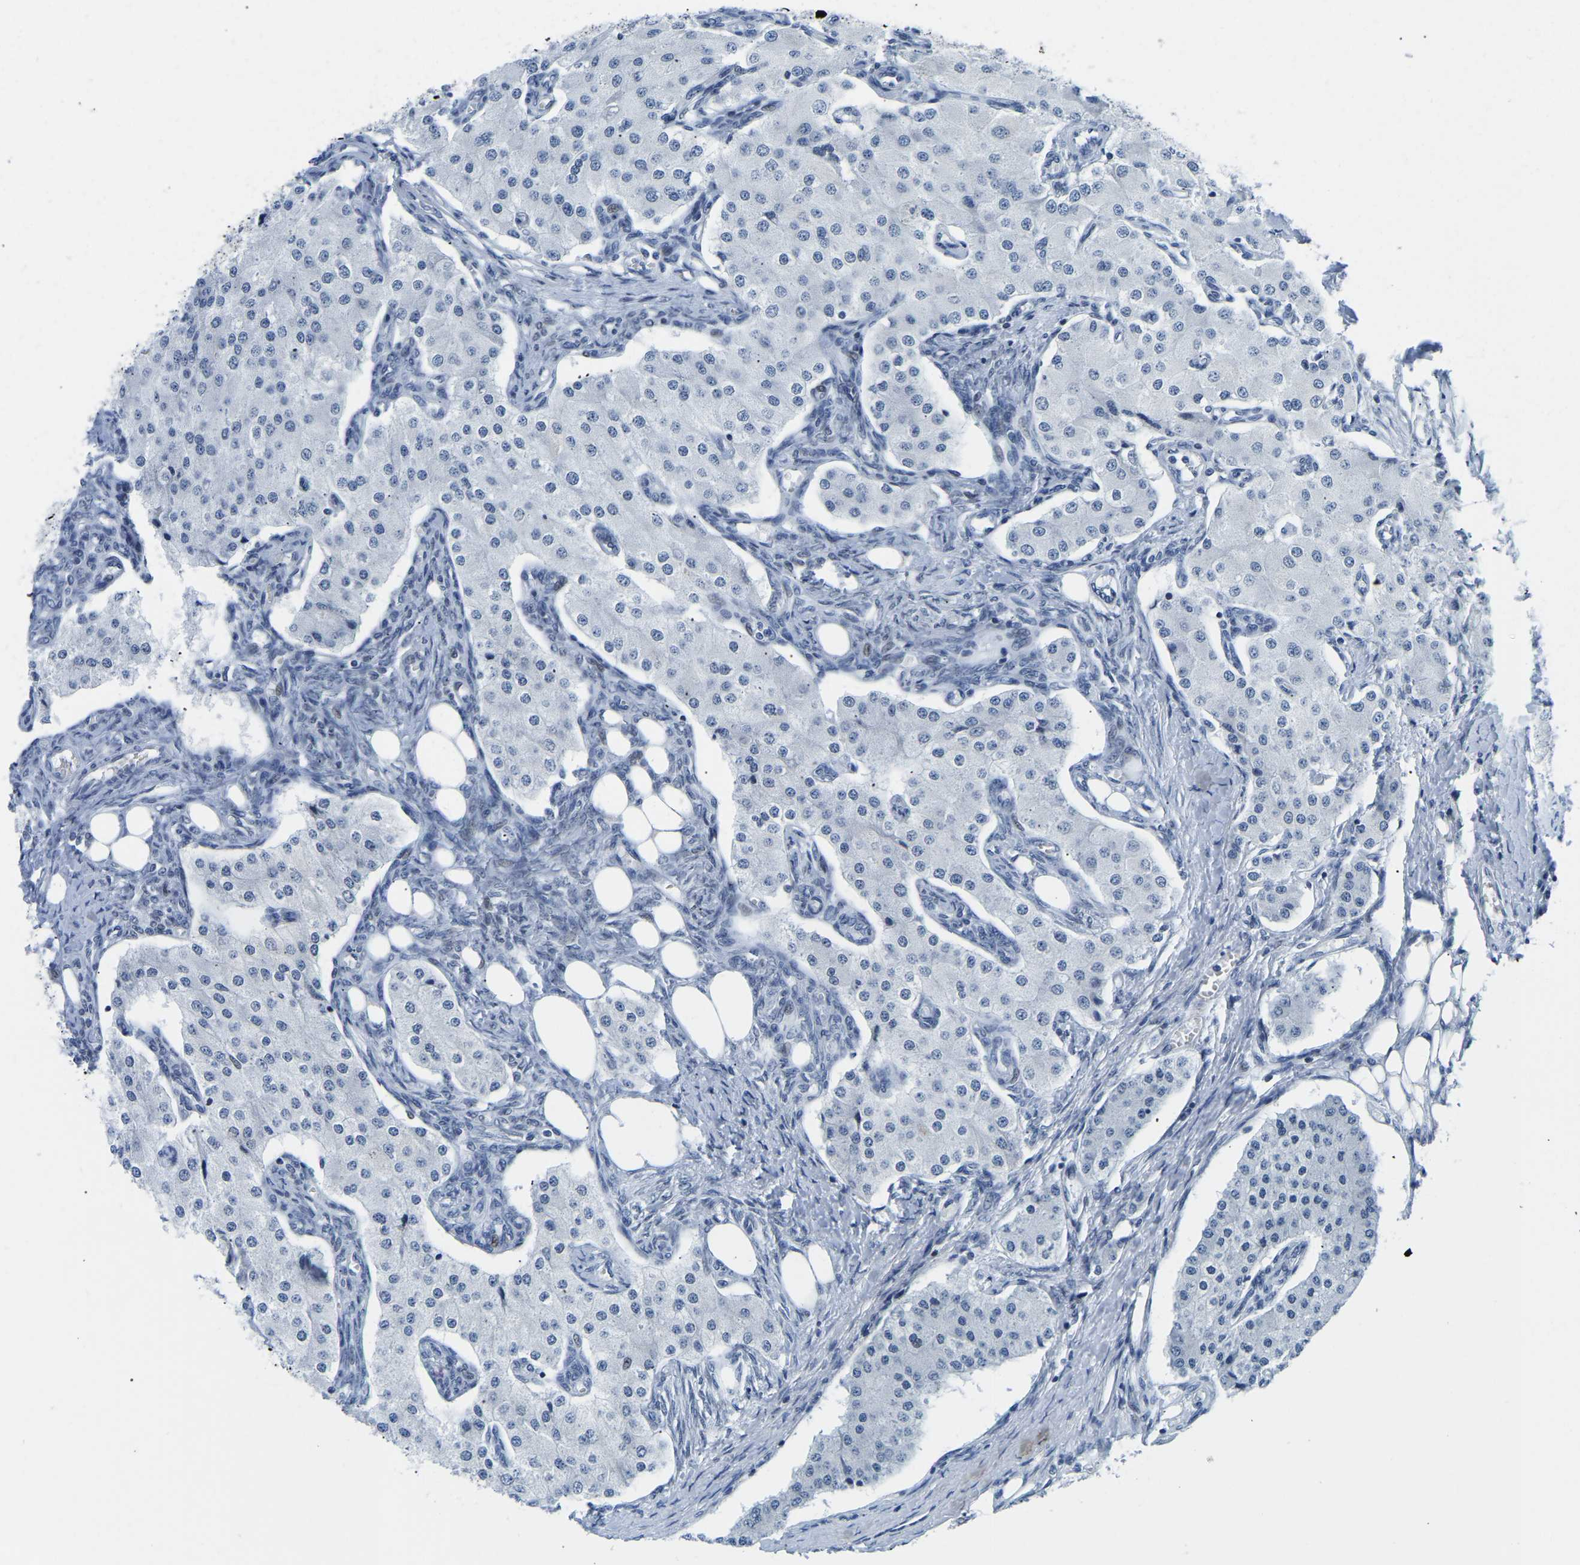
{"staining": {"intensity": "negative", "quantity": "none", "location": "none"}, "tissue": "carcinoid", "cell_type": "Tumor cells", "image_type": "cancer", "snomed": [{"axis": "morphology", "description": "Carcinoid, malignant, NOS"}, {"axis": "topography", "description": "Colon"}], "caption": "Tumor cells are negative for protein expression in human carcinoid. (Immunohistochemistry, brightfield microscopy, high magnification).", "gene": "UPK3A", "patient": {"sex": "female", "age": 52}}